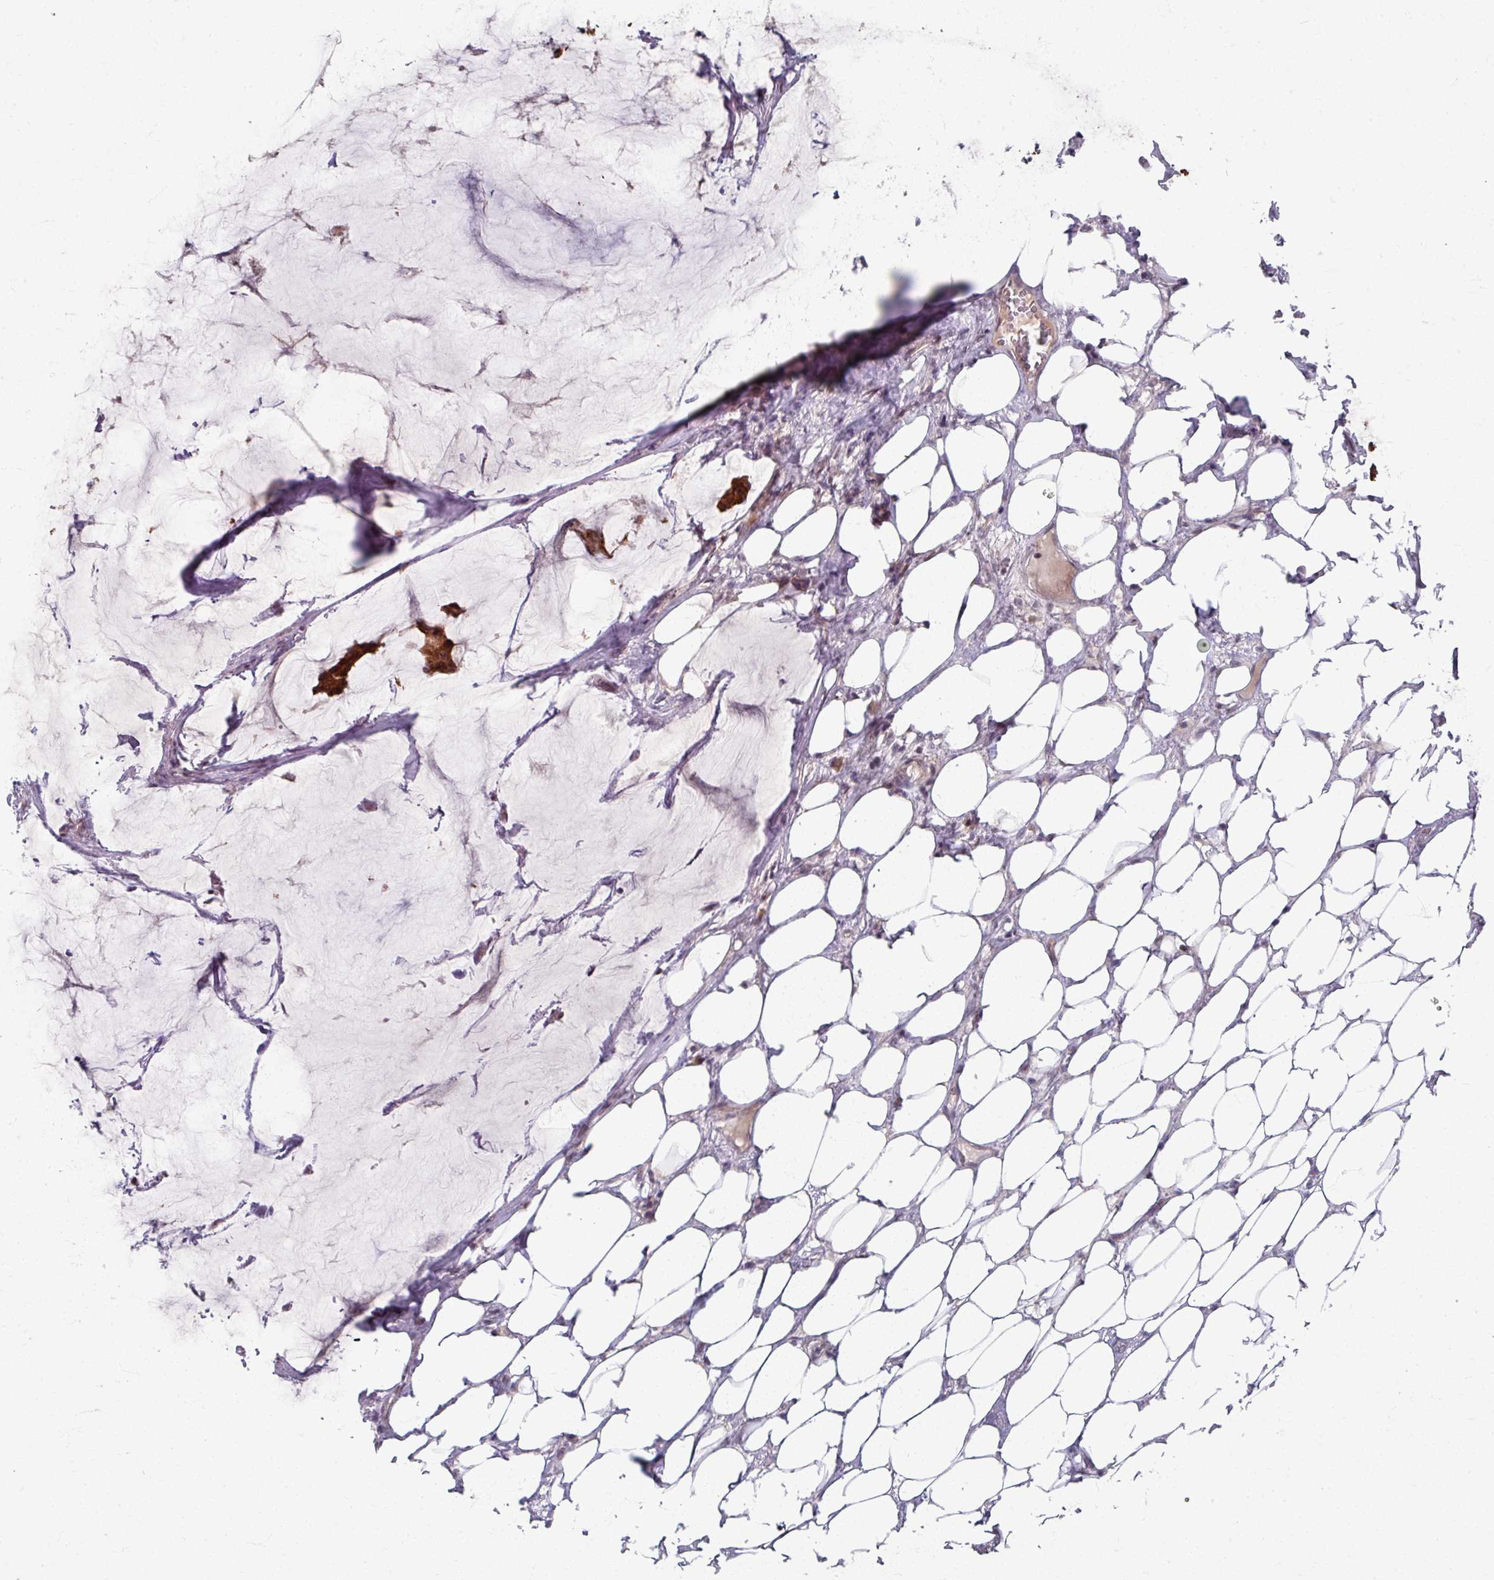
{"staining": {"intensity": "strong", "quantity": ">75%", "location": "cytoplasmic/membranous"}, "tissue": "breast cancer", "cell_type": "Tumor cells", "image_type": "cancer", "snomed": [{"axis": "morphology", "description": "Duct carcinoma"}, {"axis": "topography", "description": "Breast"}], "caption": "Invasive ductal carcinoma (breast) tissue shows strong cytoplasmic/membranous positivity in approximately >75% of tumor cells", "gene": "KLC3", "patient": {"sex": "female", "age": 93}}